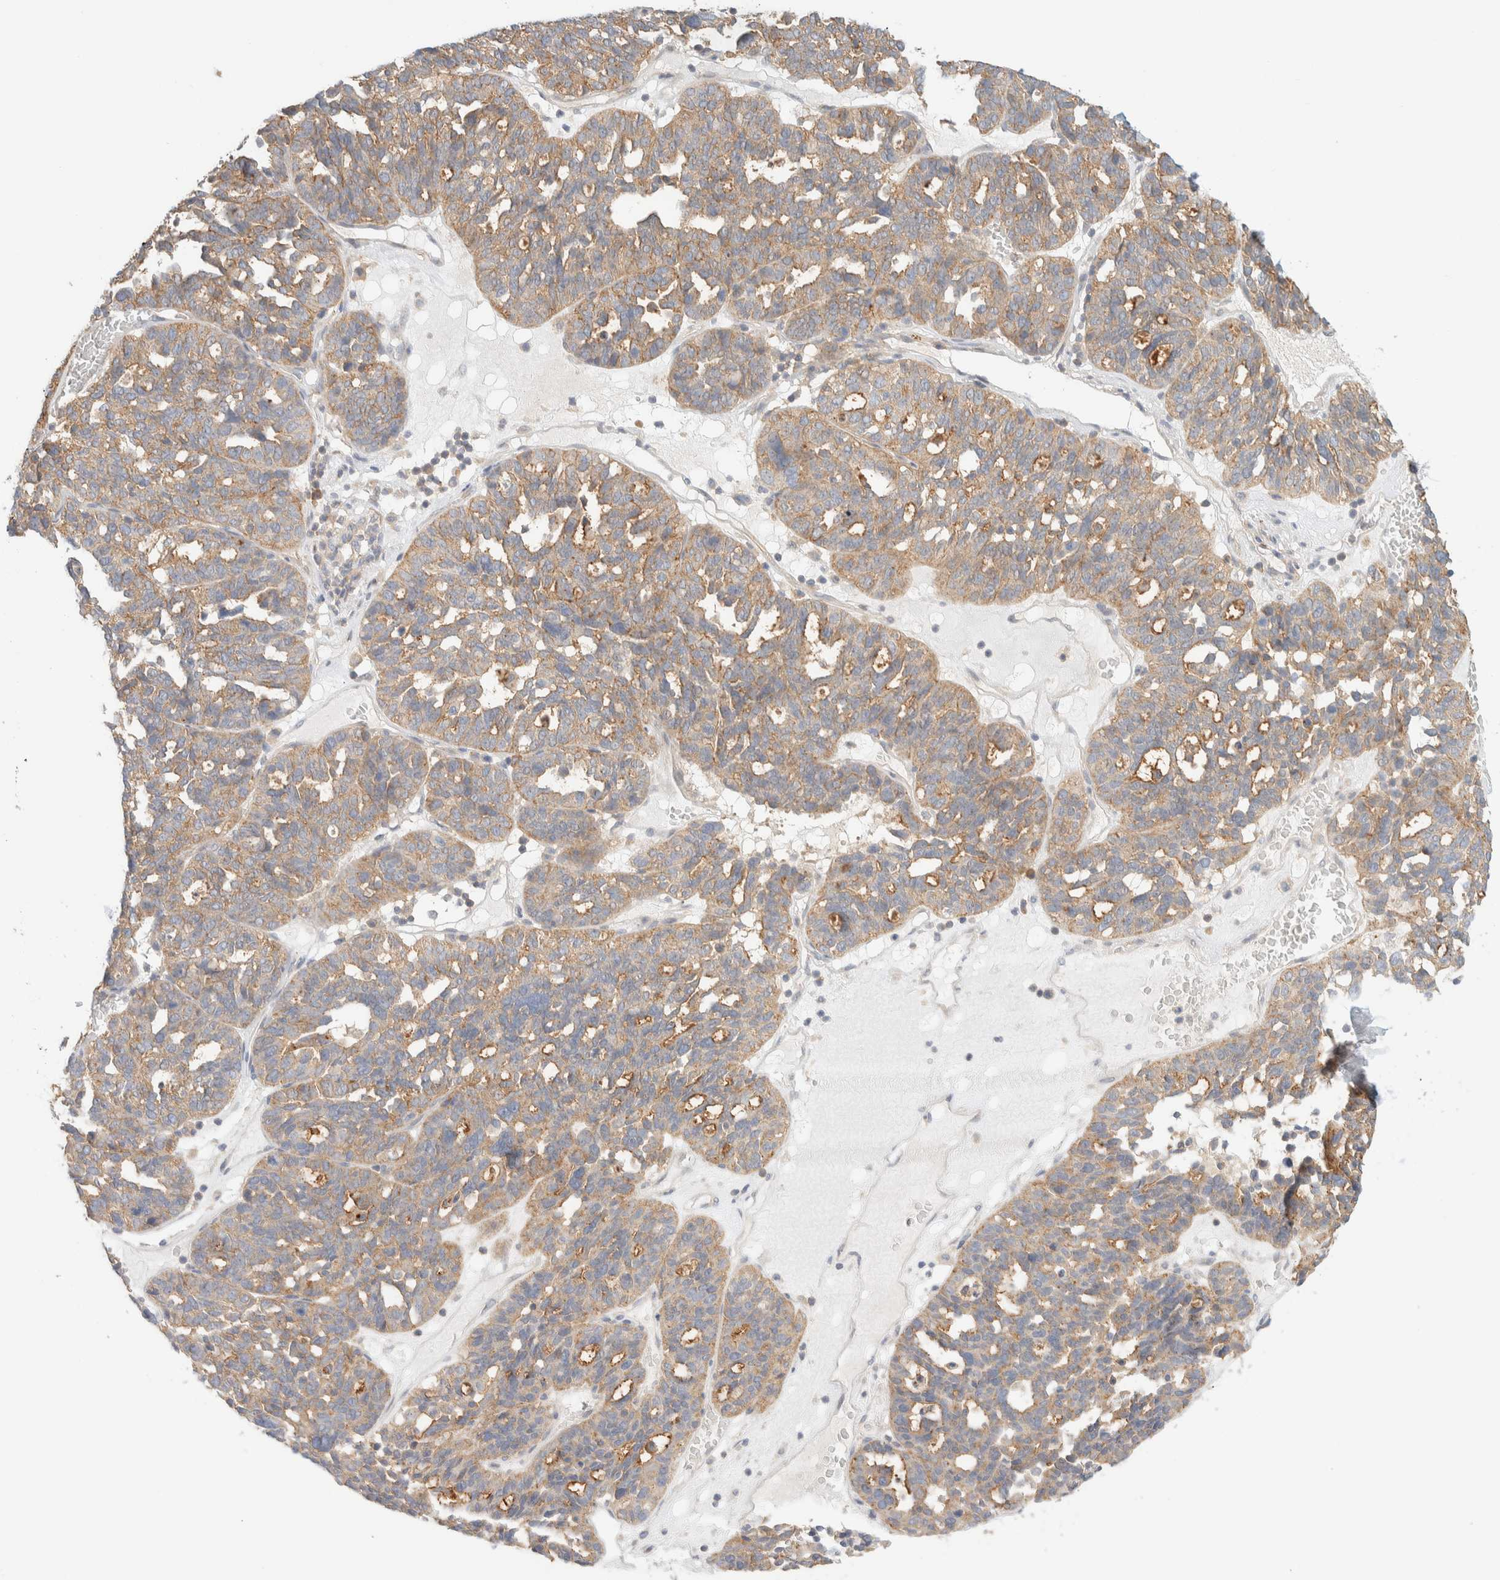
{"staining": {"intensity": "moderate", "quantity": ">75%", "location": "cytoplasmic/membranous"}, "tissue": "ovarian cancer", "cell_type": "Tumor cells", "image_type": "cancer", "snomed": [{"axis": "morphology", "description": "Cystadenocarcinoma, serous, NOS"}, {"axis": "topography", "description": "Ovary"}], "caption": "Immunohistochemistry of serous cystadenocarcinoma (ovarian) demonstrates medium levels of moderate cytoplasmic/membranous staining in about >75% of tumor cells.", "gene": "TBC1D8B", "patient": {"sex": "female", "age": 59}}